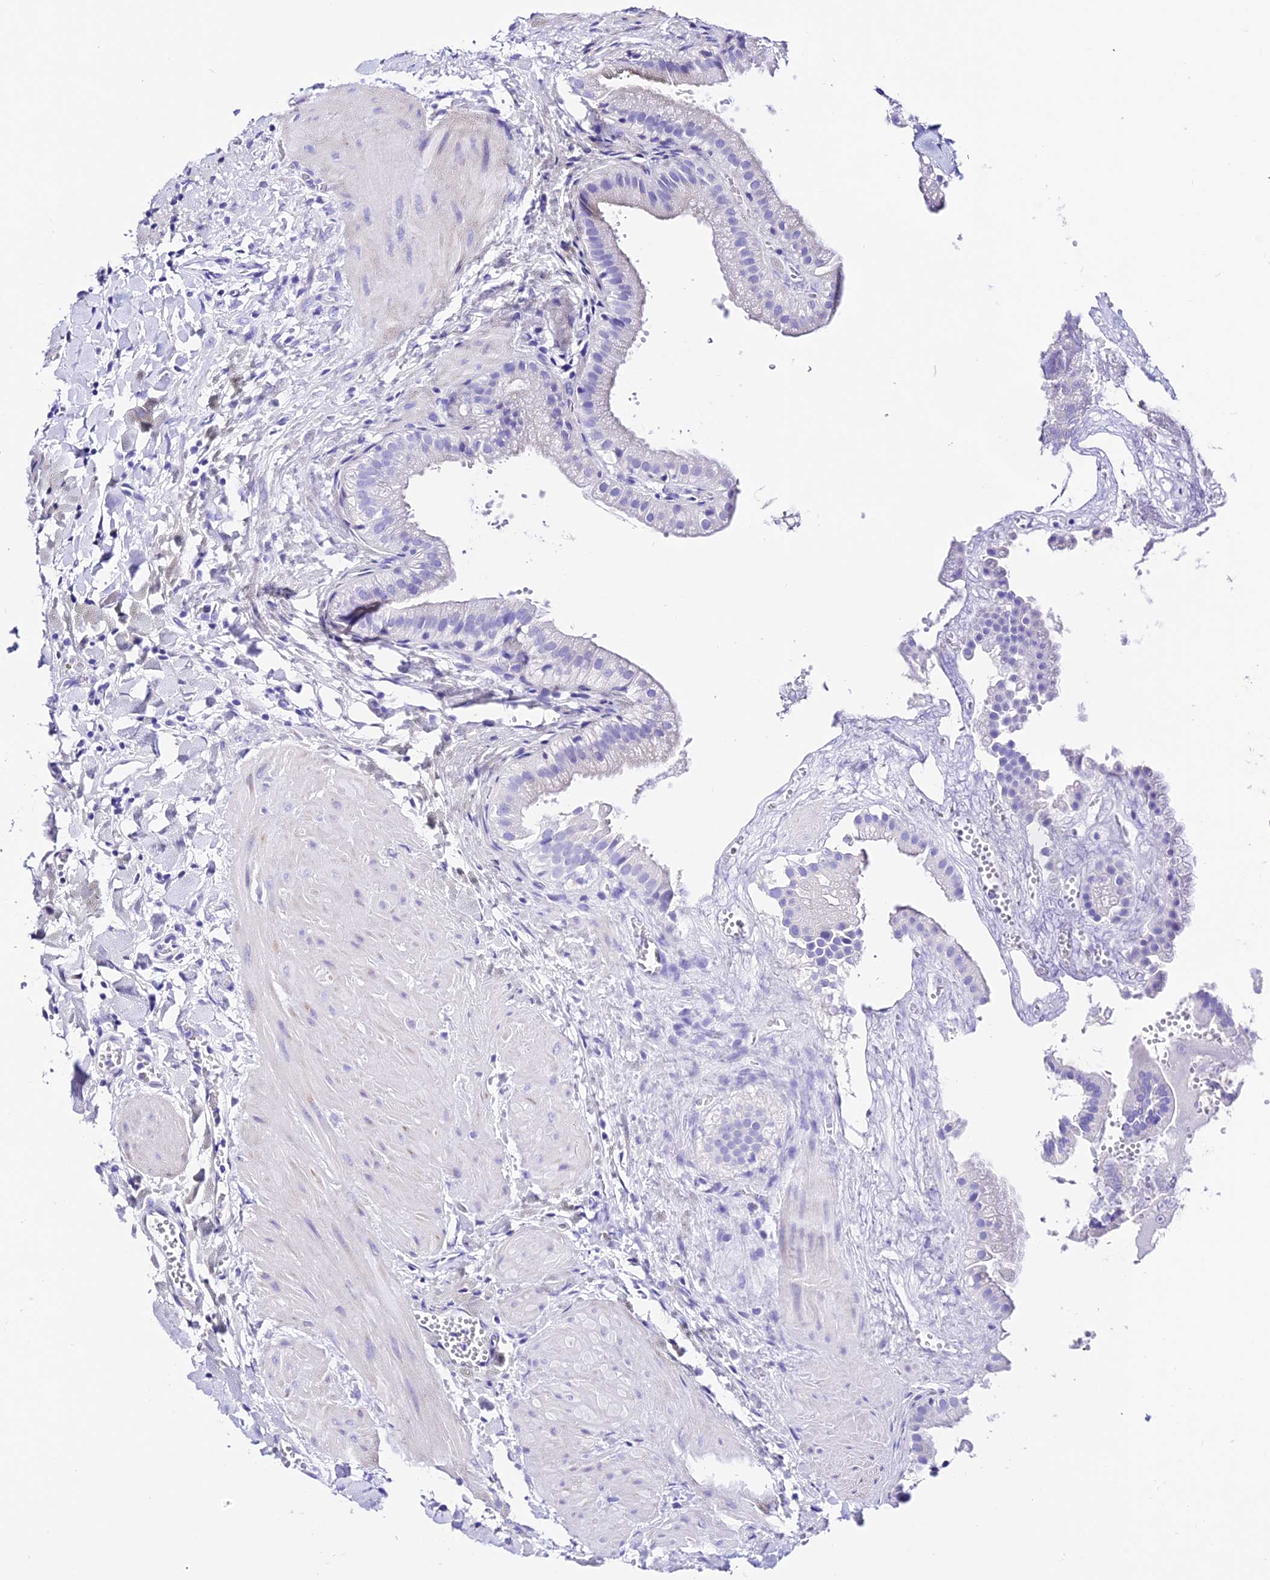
{"staining": {"intensity": "negative", "quantity": "none", "location": "none"}, "tissue": "gallbladder", "cell_type": "Glandular cells", "image_type": "normal", "snomed": [{"axis": "morphology", "description": "Normal tissue, NOS"}, {"axis": "topography", "description": "Gallbladder"}], "caption": "The image displays no significant staining in glandular cells of gallbladder. (DAB (3,3'-diaminobenzidine) immunohistochemistry visualized using brightfield microscopy, high magnification).", "gene": "TRMT44", "patient": {"sex": "male", "age": 55}}